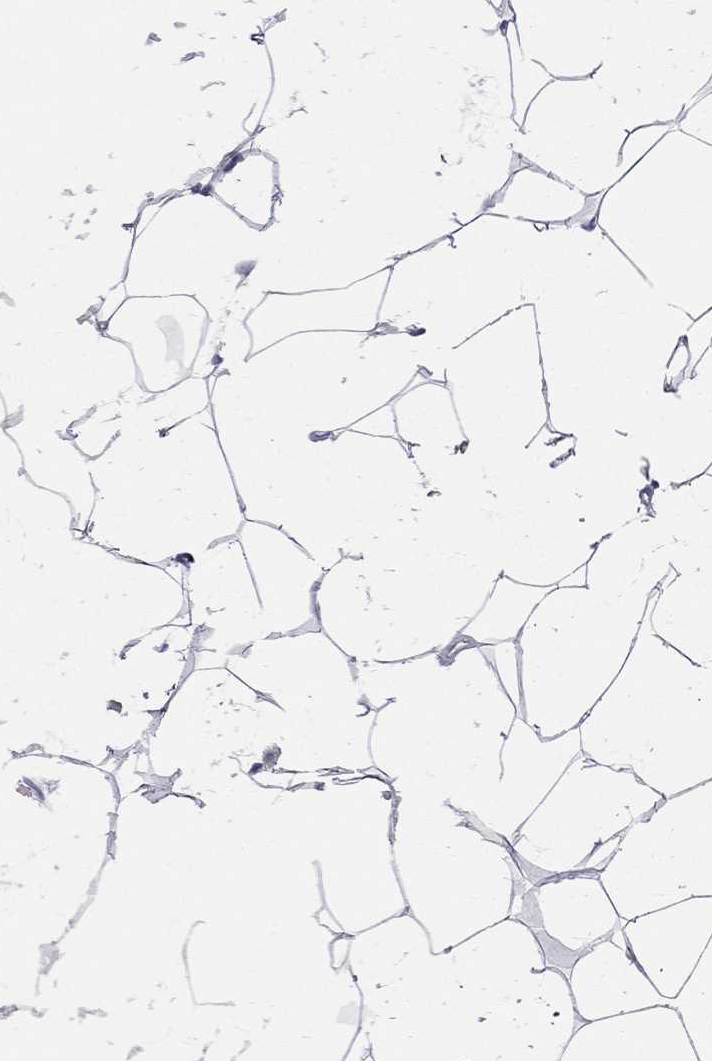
{"staining": {"intensity": "negative", "quantity": "none", "location": "none"}, "tissue": "breast", "cell_type": "Adipocytes", "image_type": "normal", "snomed": [{"axis": "morphology", "description": "Normal tissue, NOS"}, {"axis": "topography", "description": "Breast"}], "caption": "DAB (3,3'-diaminobenzidine) immunohistochemical staining of benign breast shows no significant positivity in adipocytes.", "gene": "RFLNA", "patient": {"sex": "female", "age": 32}}